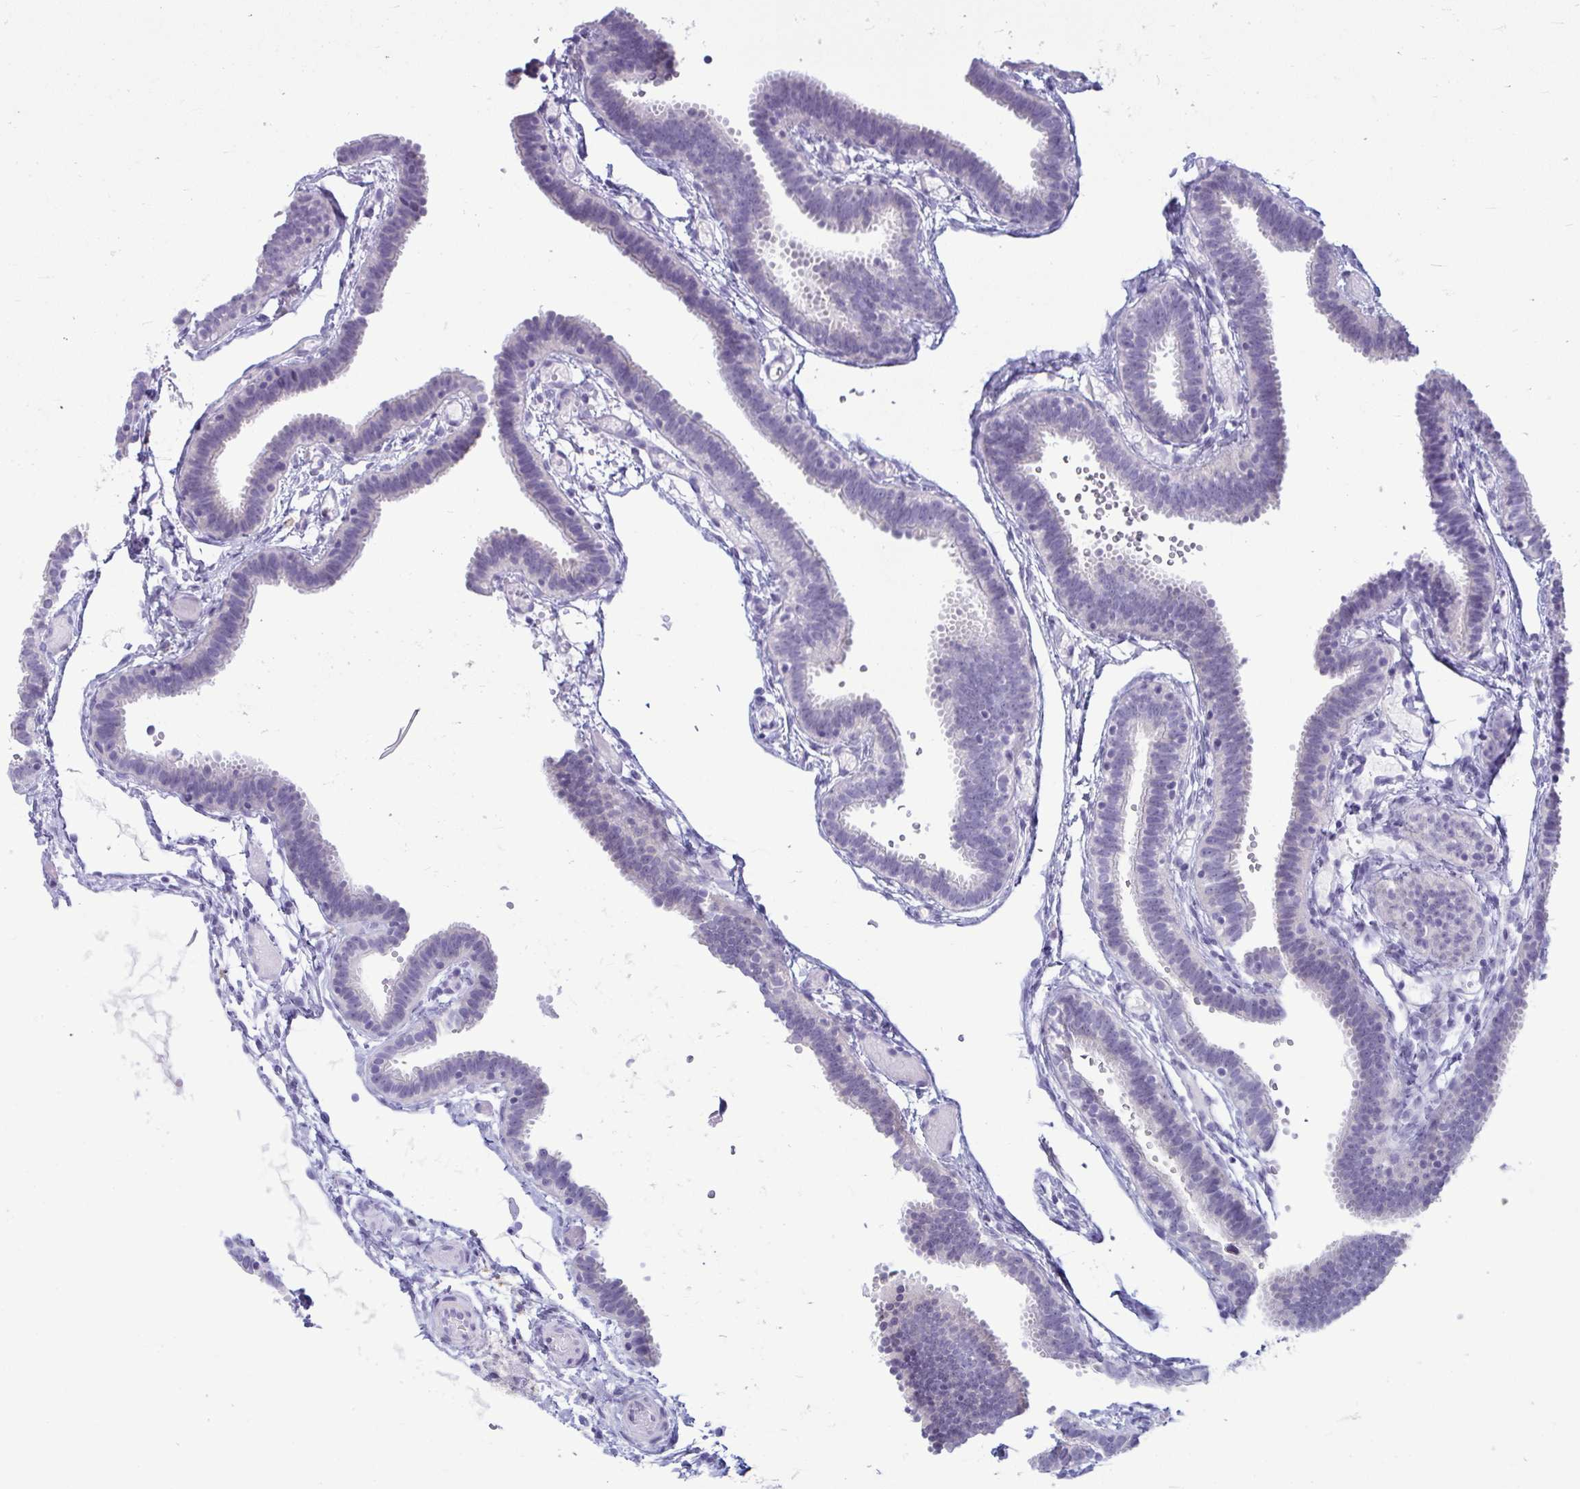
{"staining": {"intensity": "negative", "quantity": "none", "location": "none"}, "tissue": "fallopian tube", "cell_type": "Glandular cells", "image_type": "normal", "snomed": [{"axis": "morphology", "description": "Normal tissue, NOS"}, {"axis": "topography", "description": "Fallopian tube"}], "caption": "Protein analysis of benign fallopian tube shows no significant positivity in glandular cells.", "gene": "ANKRD60", "patient": {"sex": "female", "age": 37}}